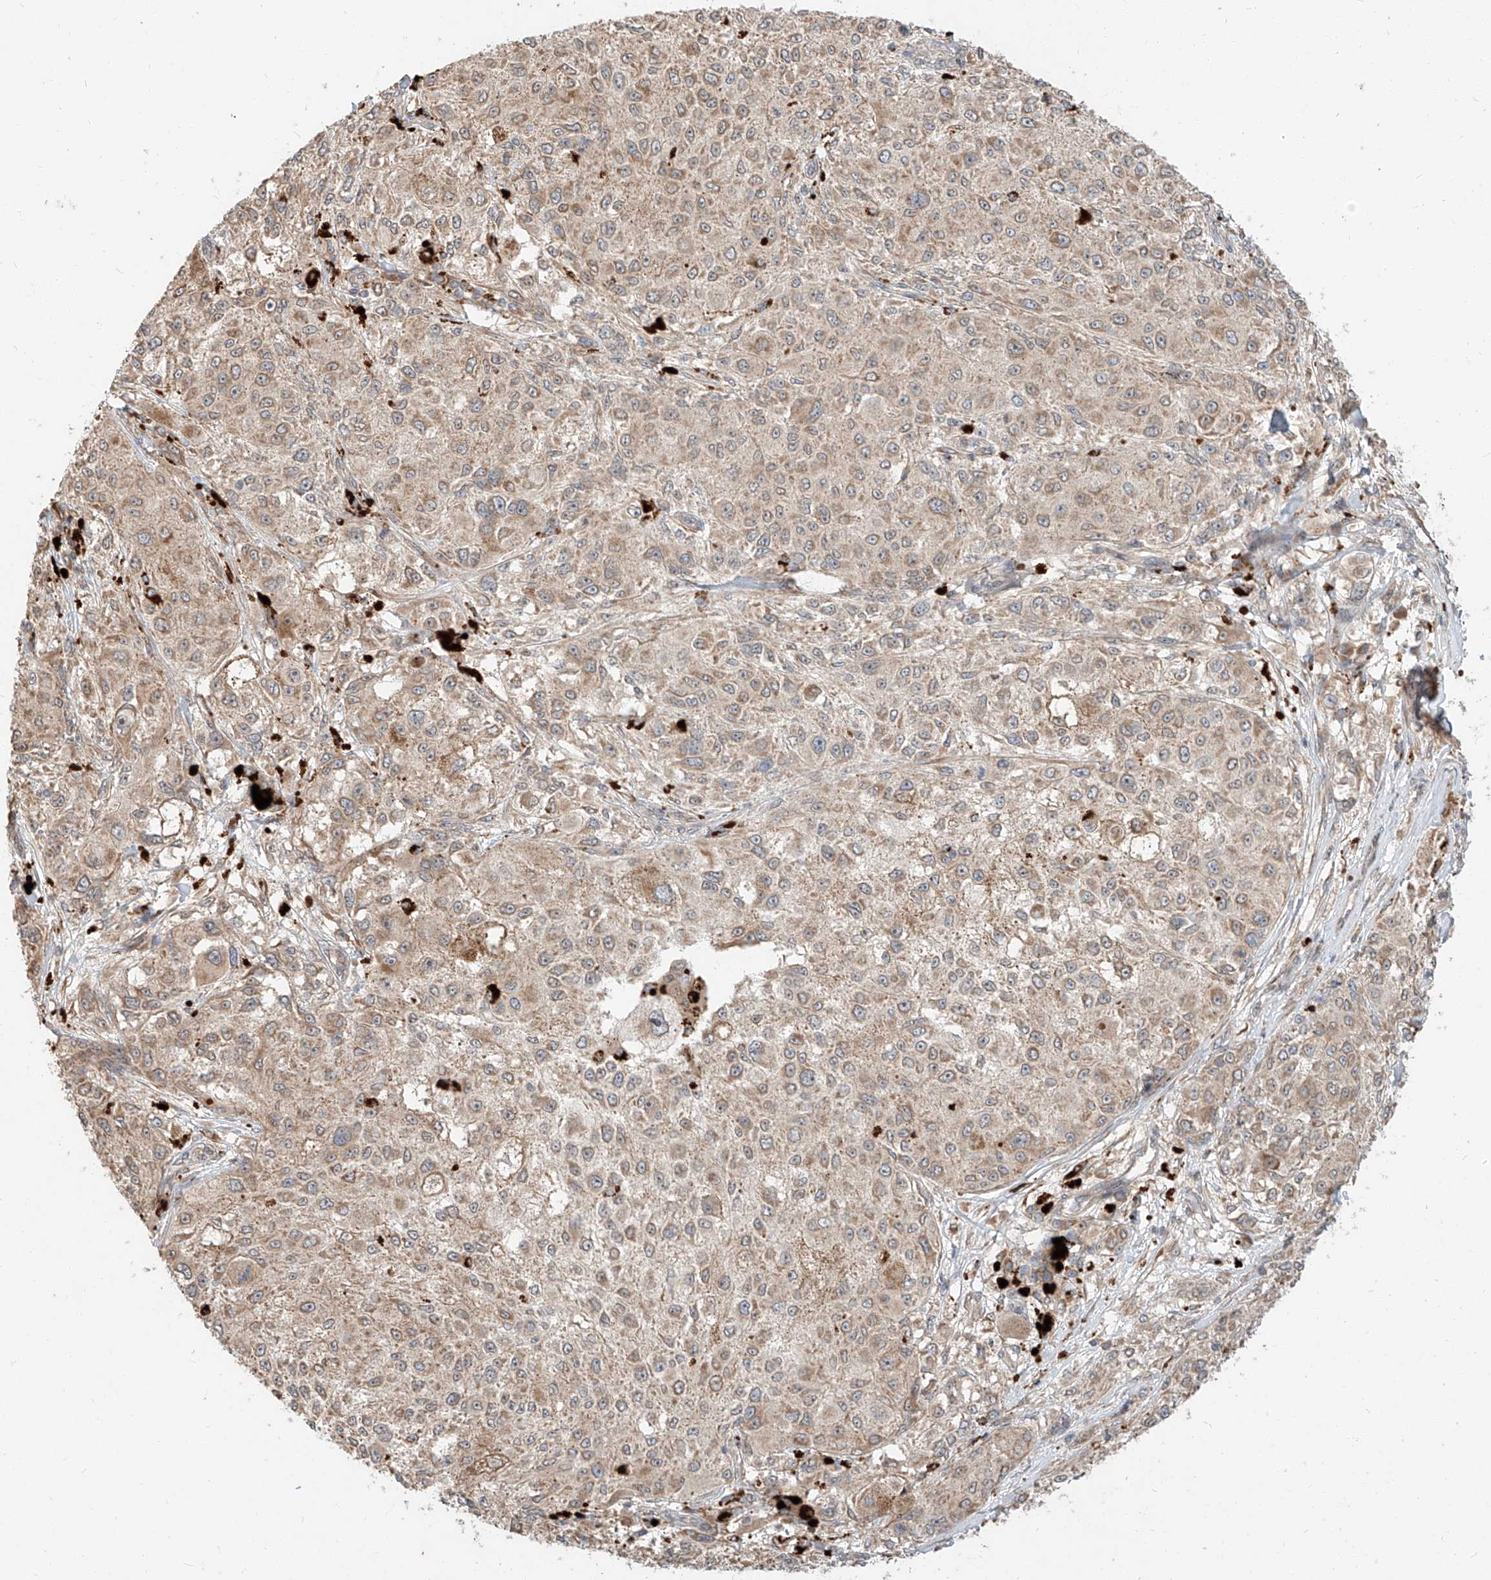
{"staining": {"intensity": "weak", "quantity": ">75%", "location": "cytoplasmic/membranous"}, "tissue": "melanoma", "cell_type": "Tumor cells", "image_type": "cancer", "snomed": [{"axis": "morphology", "description": "Necrosis, NOS"}, {"axis": "morphology", "description": "Malignant melanoma, NOS"}, {"axis": "topography", "description": "Skin"}], "caption": "This is an image of IHC staining of melanoma, which shows weak staining in the cytoplasmic/membranous of tumor cells.", "gene": "STX19", "patient": {"sex": "female", "age": 87}}